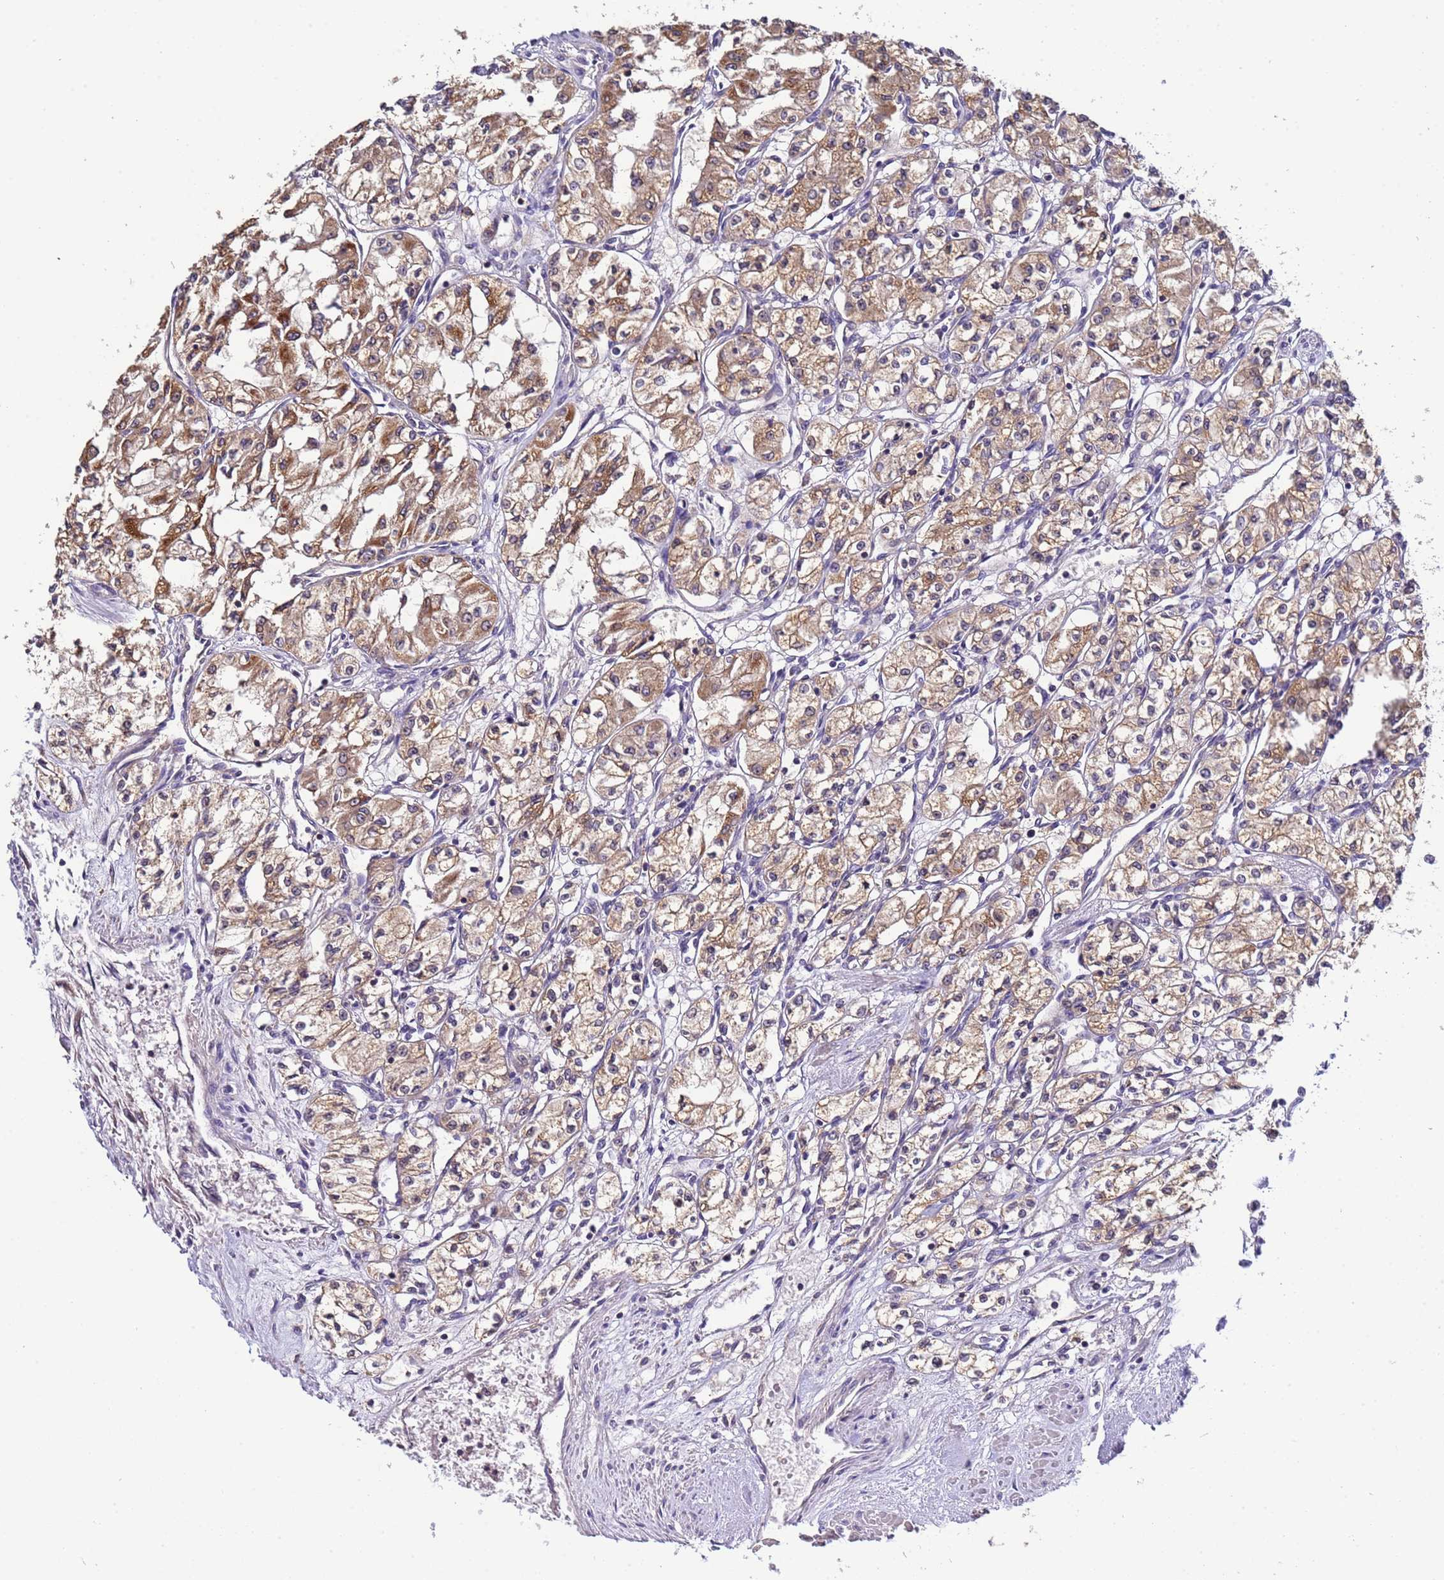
{"staining": {"intensity": "moderate", "quantity": "25%-75%", "location": "cytoplasmic/membranous"}, "tissue": "renal cancer", "cell_type": "Tumor cells", "image_type": "cancer", "snomed": [{"axis": "morphology", "description": "Adenocarcinoma, NOS"}, {"axis": "topography", "description": "Kidney"}], "caption": "DAB (3,3'-diaminobenzidine) immunohistochemical staining of human renal cancer (adenocarcinoma) shows moderate cytoplasmic/membranous protein staining in about 25%-75% of tumor cells. (Stains: DAB (3,3'-diaminobenzidine) in brown, nuclei in blue, Microscopy: brightfield microscopy at high magnification).", "gene": "ELMOD2", "patient": {"sex": "male", "age": 59}}